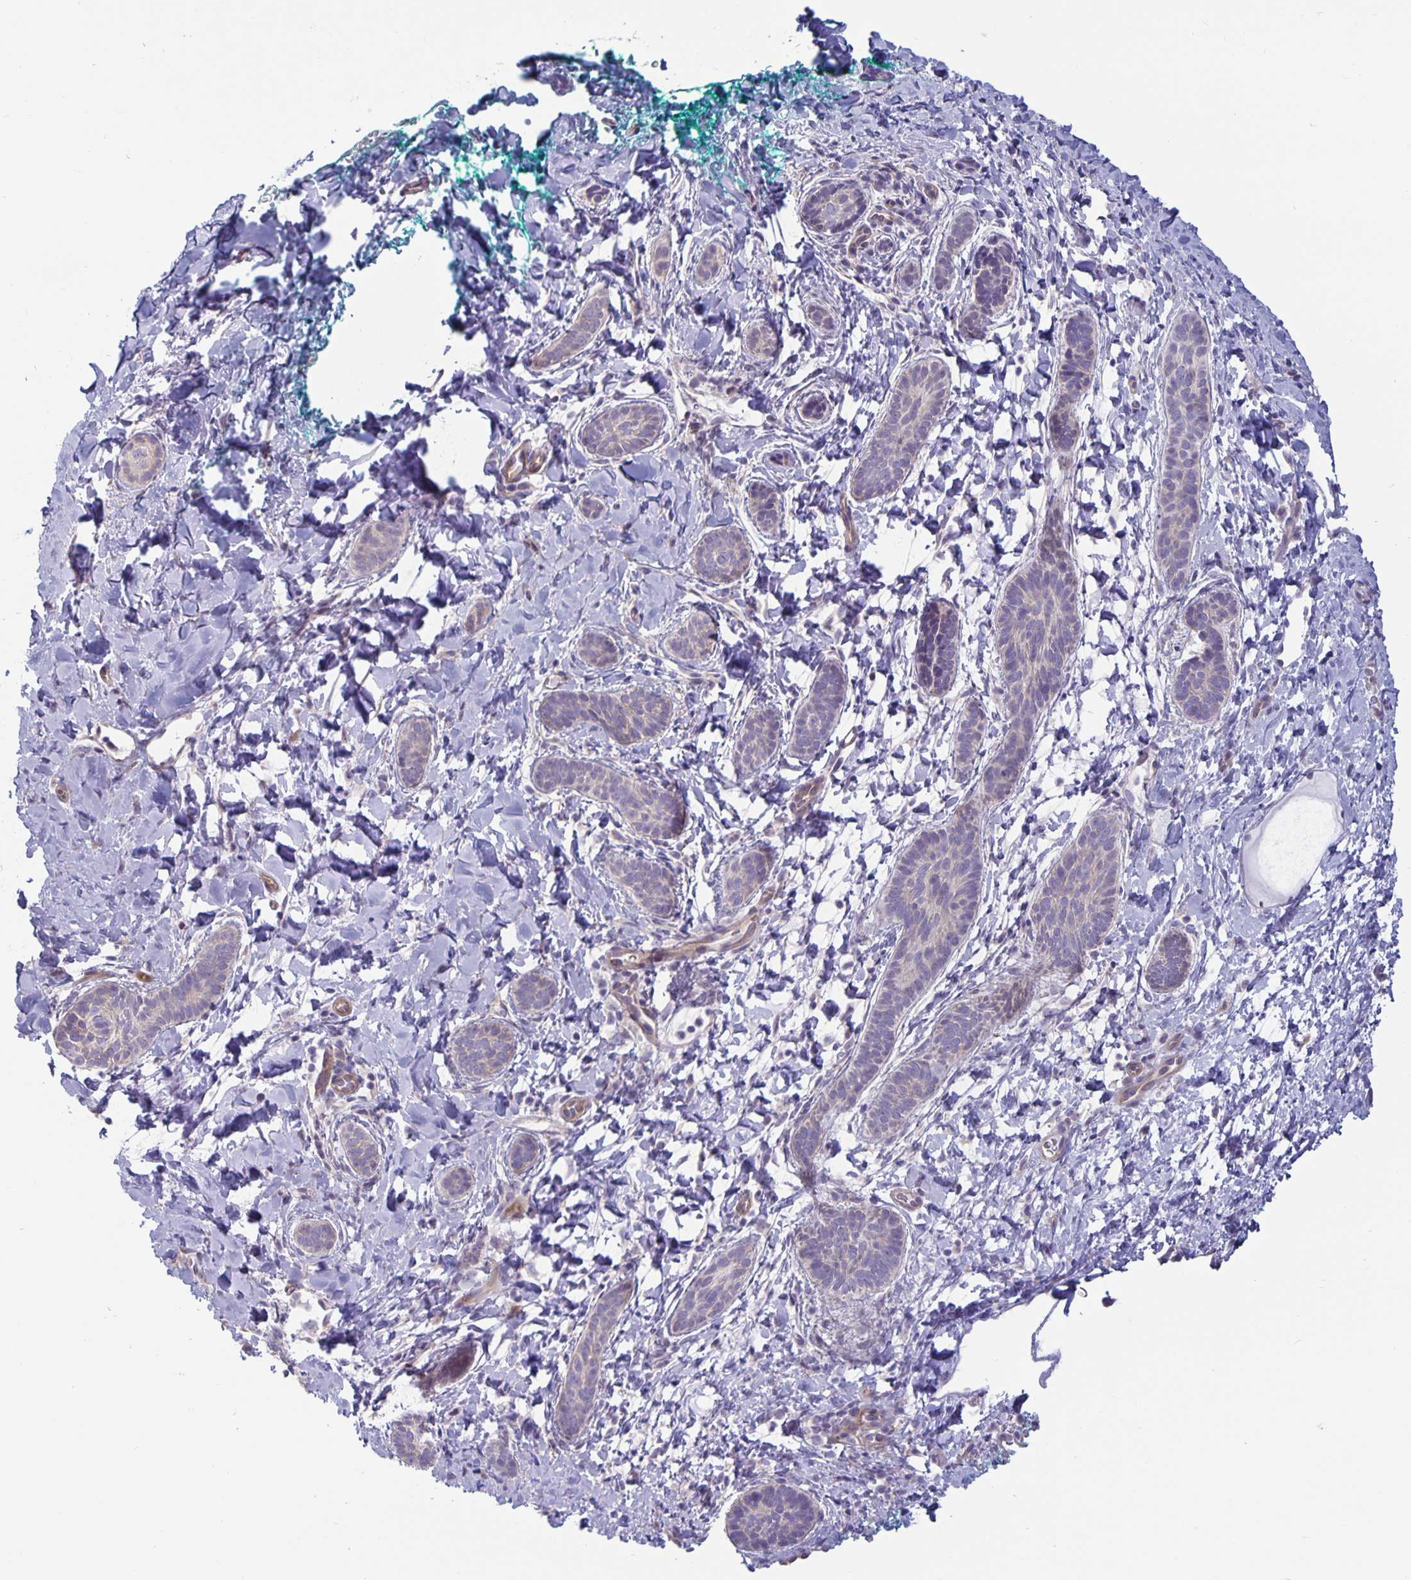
{"staining": {"intensity": "negative", "quantity": "none", "location": "none"}, "tissue": "skin cancer", "cell_type": "Tumor cells", "image_type": "cancer", "snomed": [{"axis": "morphology", "description": "Basal cell carcinoma"}, {"axis": "topography", "description": "Skin"}], "caption": "There is no significant staining in tumor cells of skin cancer.", "gene": "PLCB3", "patient": {"sex": "male", "age": 63}}